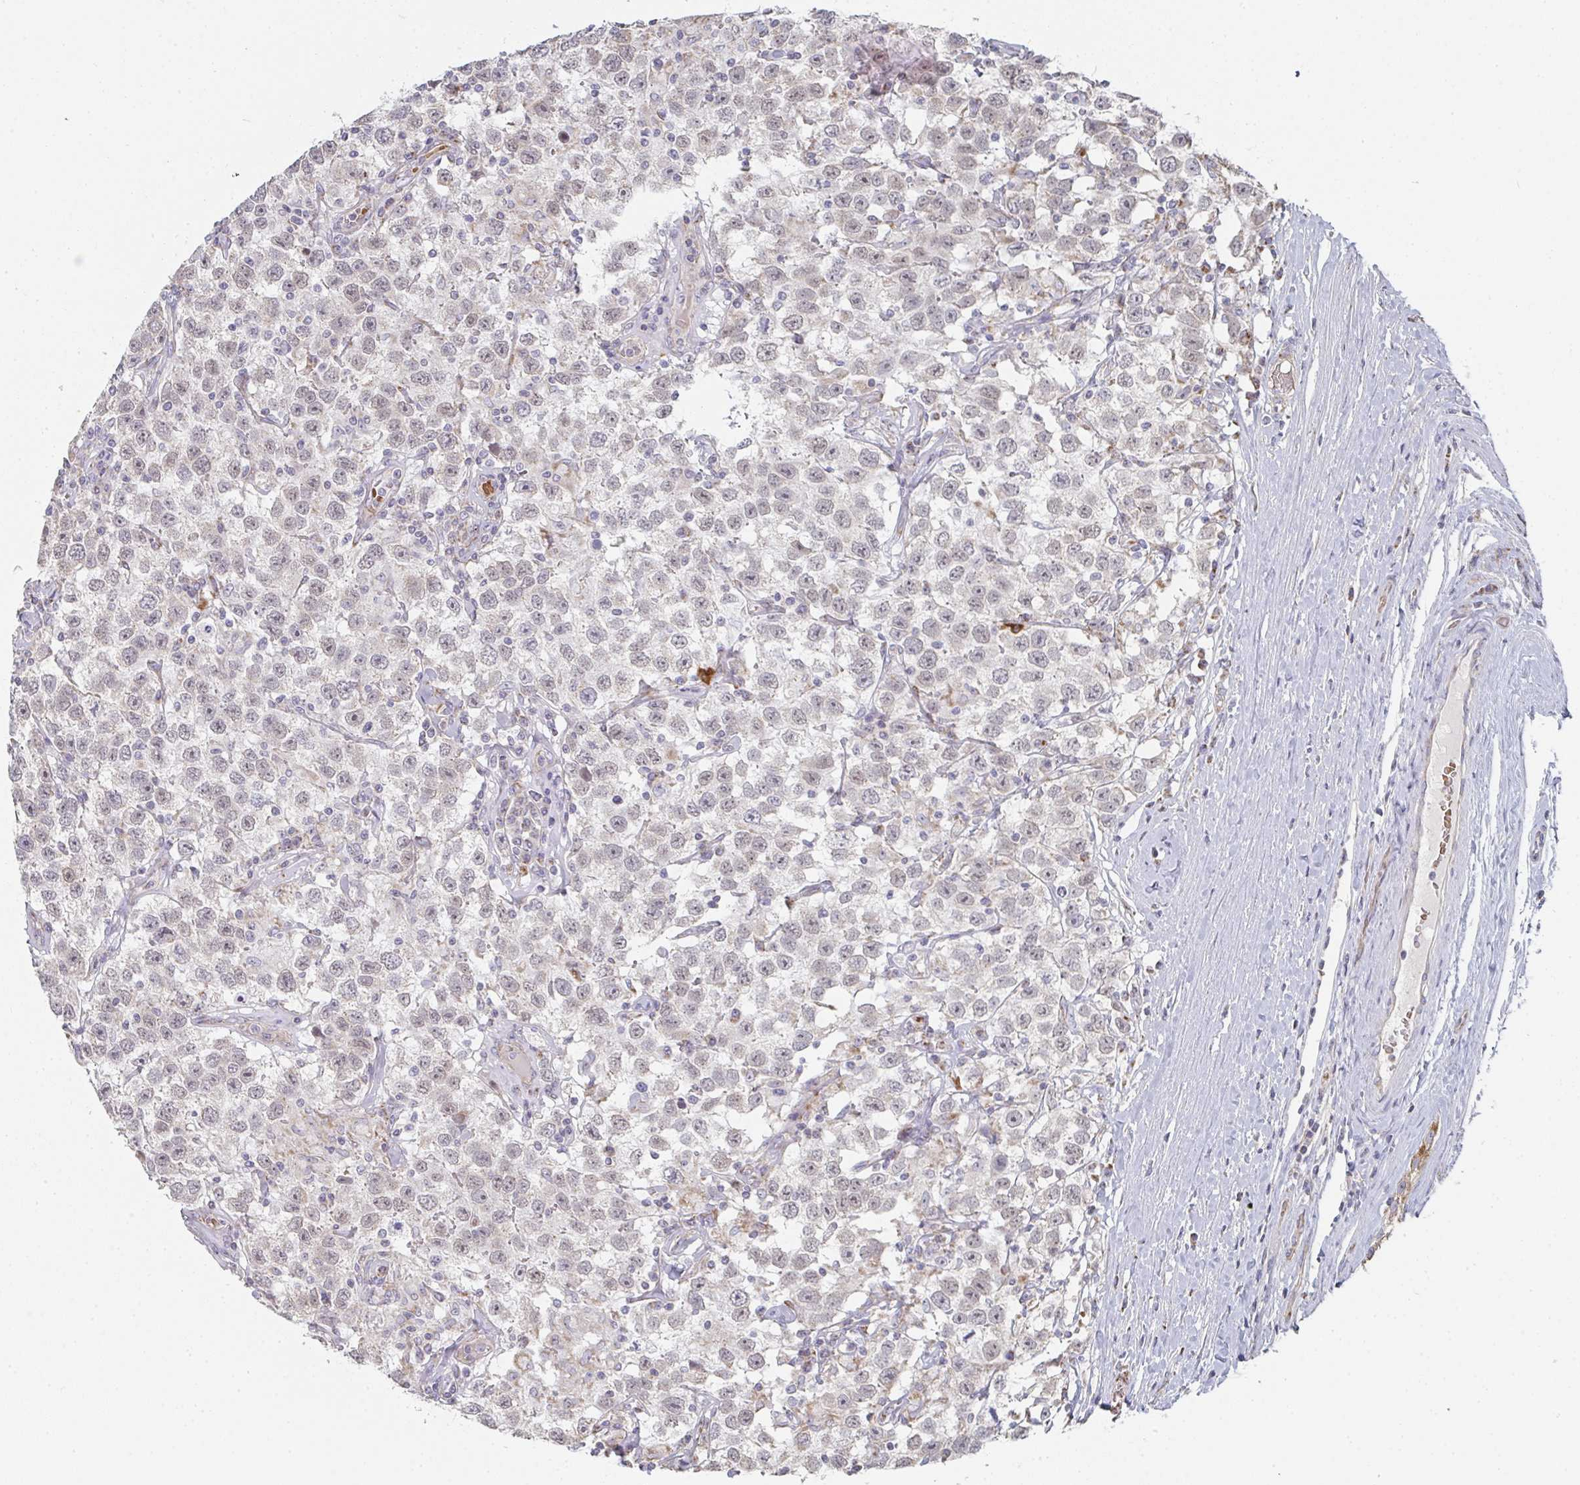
{"staining": {"intensity": "negative", "quantity": "none", "location": "none"}, "tissue": "testis cancer", "cell_type": "Tumor cells", "image_type": "cancer", "snomed": [{"axis": "morphology", "description": "Seminoma, NOS"}, {"axis": "topography", "description": "Testis"}], "caption": "A high-resolution micrograph shows IHC staining of testis cancer (seminoma), which reveals no significant expression in tumor cells. (Stains: DAB immunohistochemistry with hematoxylin counter stain, Microscopy: brightfield microscopy at high magnification).", "gene": "ZNF526", "patient": {"sex": "male", "age": 41}}